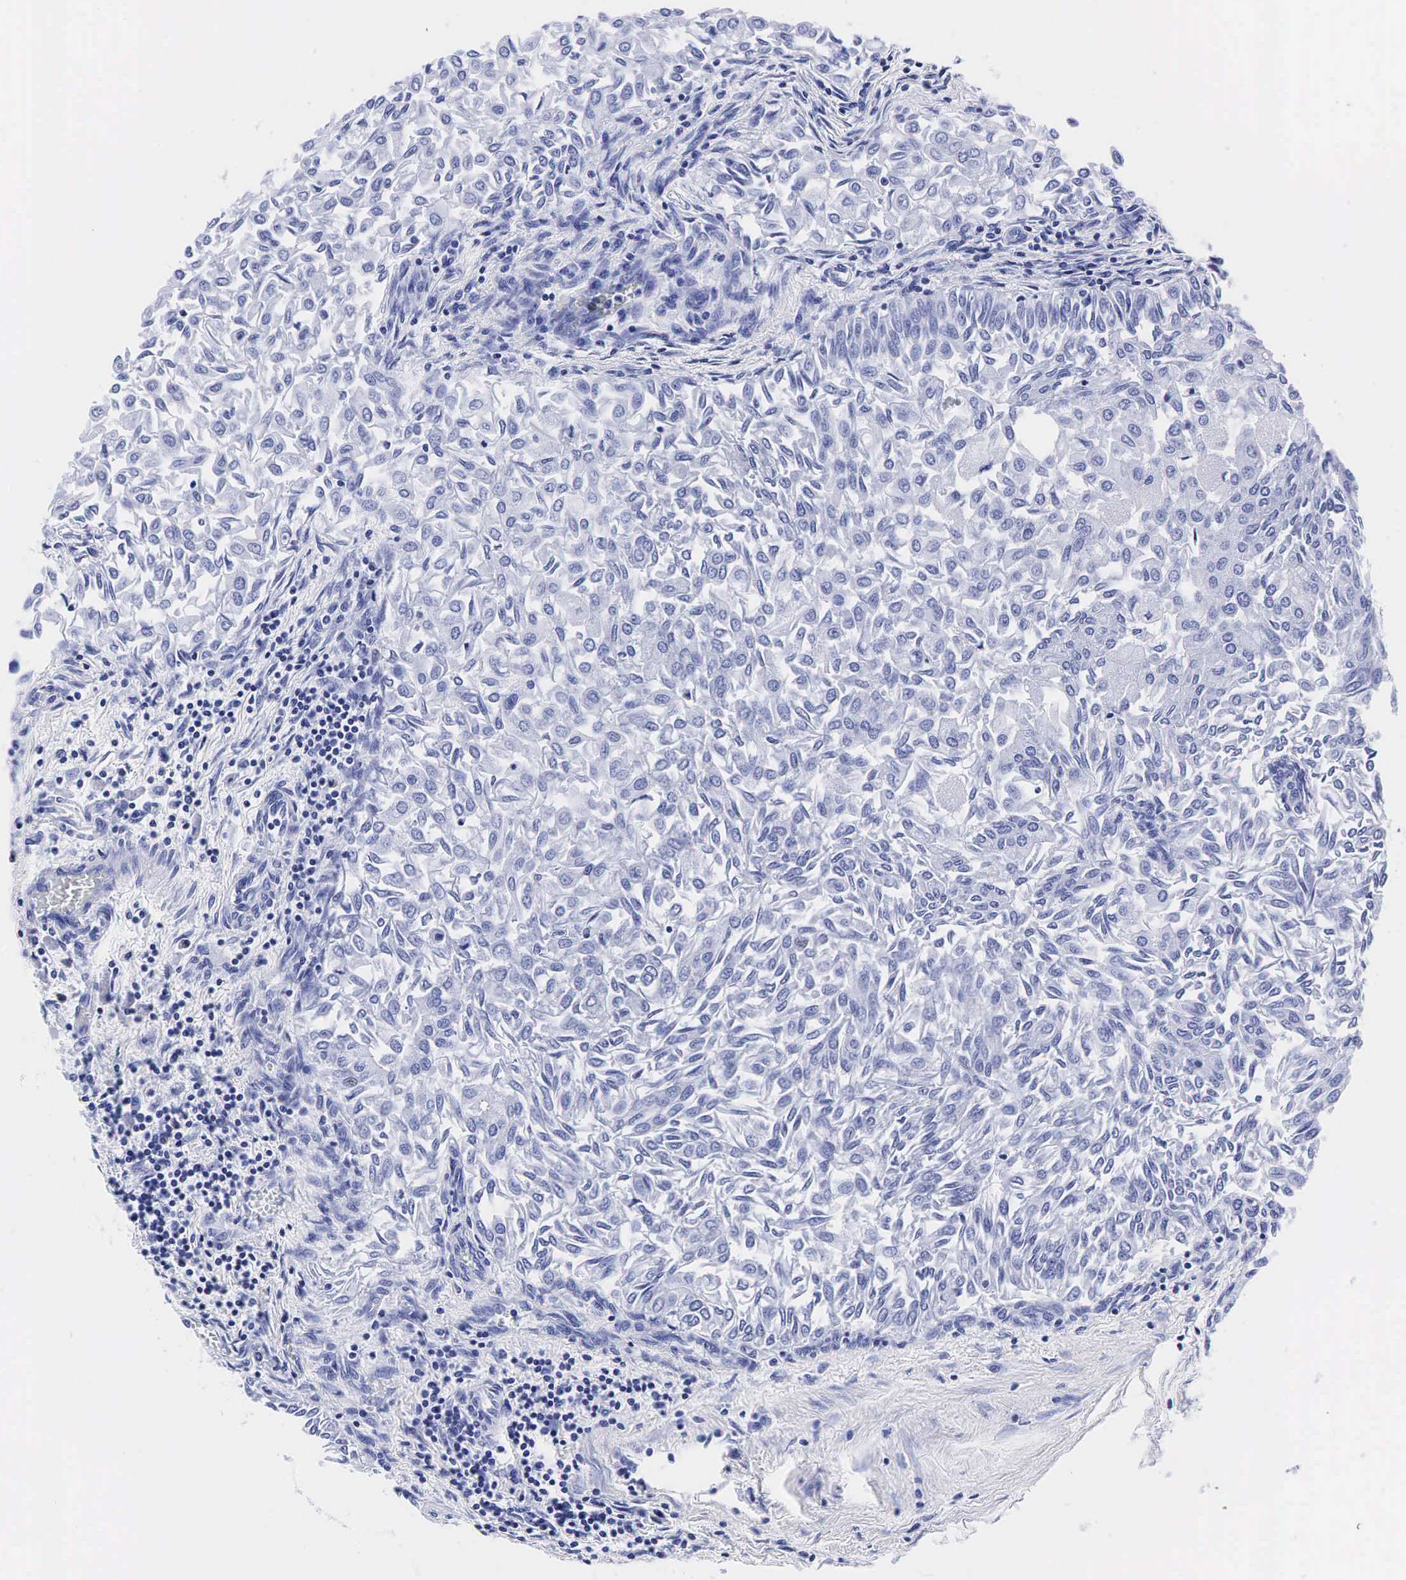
{"staining": {"intensity": "negative", "quantity": "none", "location": "none"}, "tissue": "urothelial cancer", "cell_type": "Tumor cells", "image_type": "cancer", "snomed": [{"axis": "morphology", "description": "Urothelial carcinoma, Low grade"}, {"axis": "topography", "description": "Urinary bladder"}], "caption": "Tumor cells show no significant expression in urothelial cancer. Nuclei are stained in blue.", "gene": "KLK3", "patient": {"sex": "male", "age": 64}}